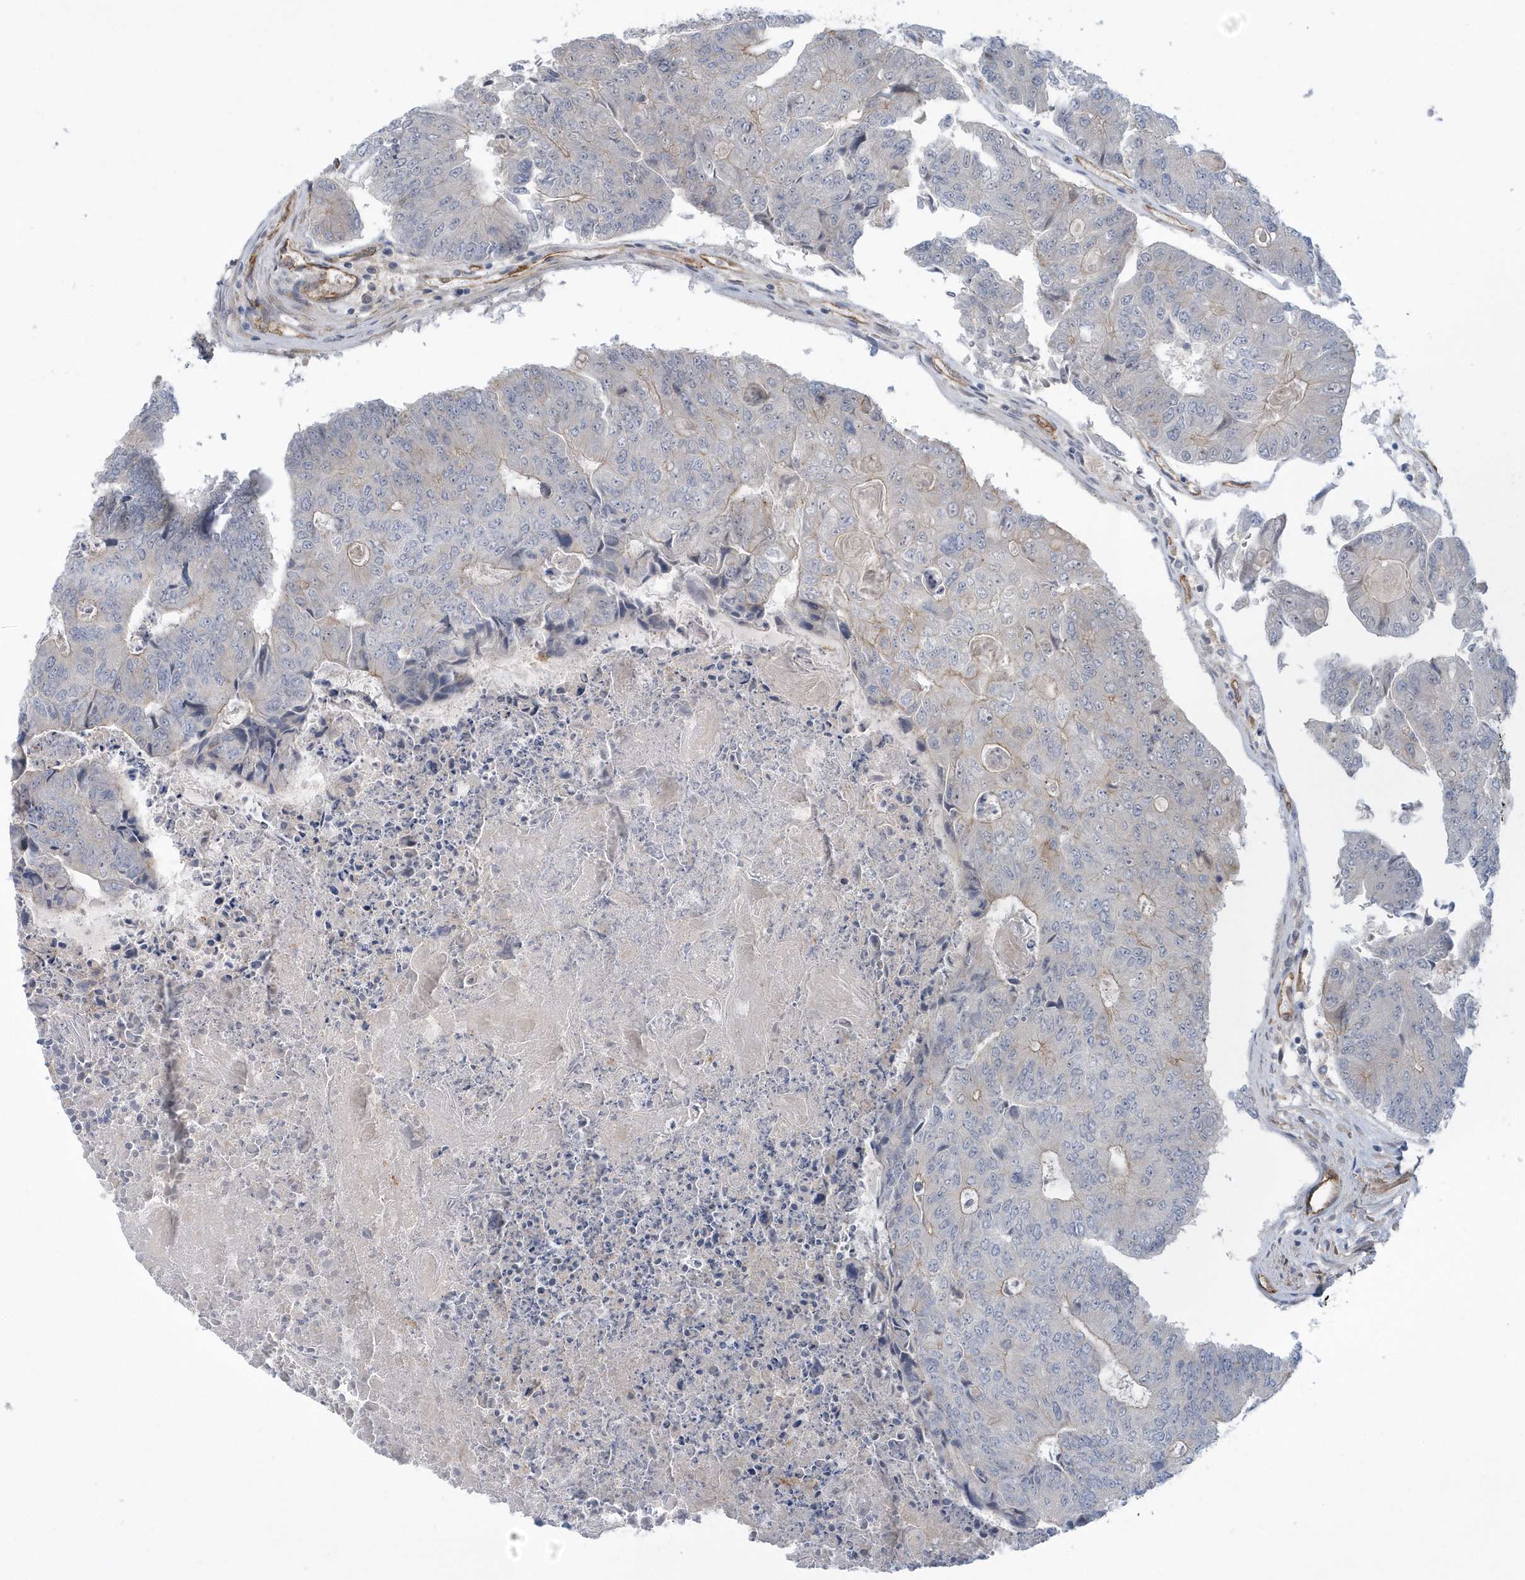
{"staining": {"intensity": "negative", "quantity": "none", "location": "none"}, "tissue": "colorectal cancer", "cell_type": "Tumor cells", "image_type": "cancer", "snomed": [{"axis": "morphology", "description": "Adenocarcinoma, NOS"}, {"axis": "topography", "description": "Colon"}], "caption": "A histopathology image of colorectal cancer (adenocarcinoma) stained for a protein reveals no brown staining in tumor cells.", "gene": "RAI14", "patient": {"sex": "female", "age": 67}}